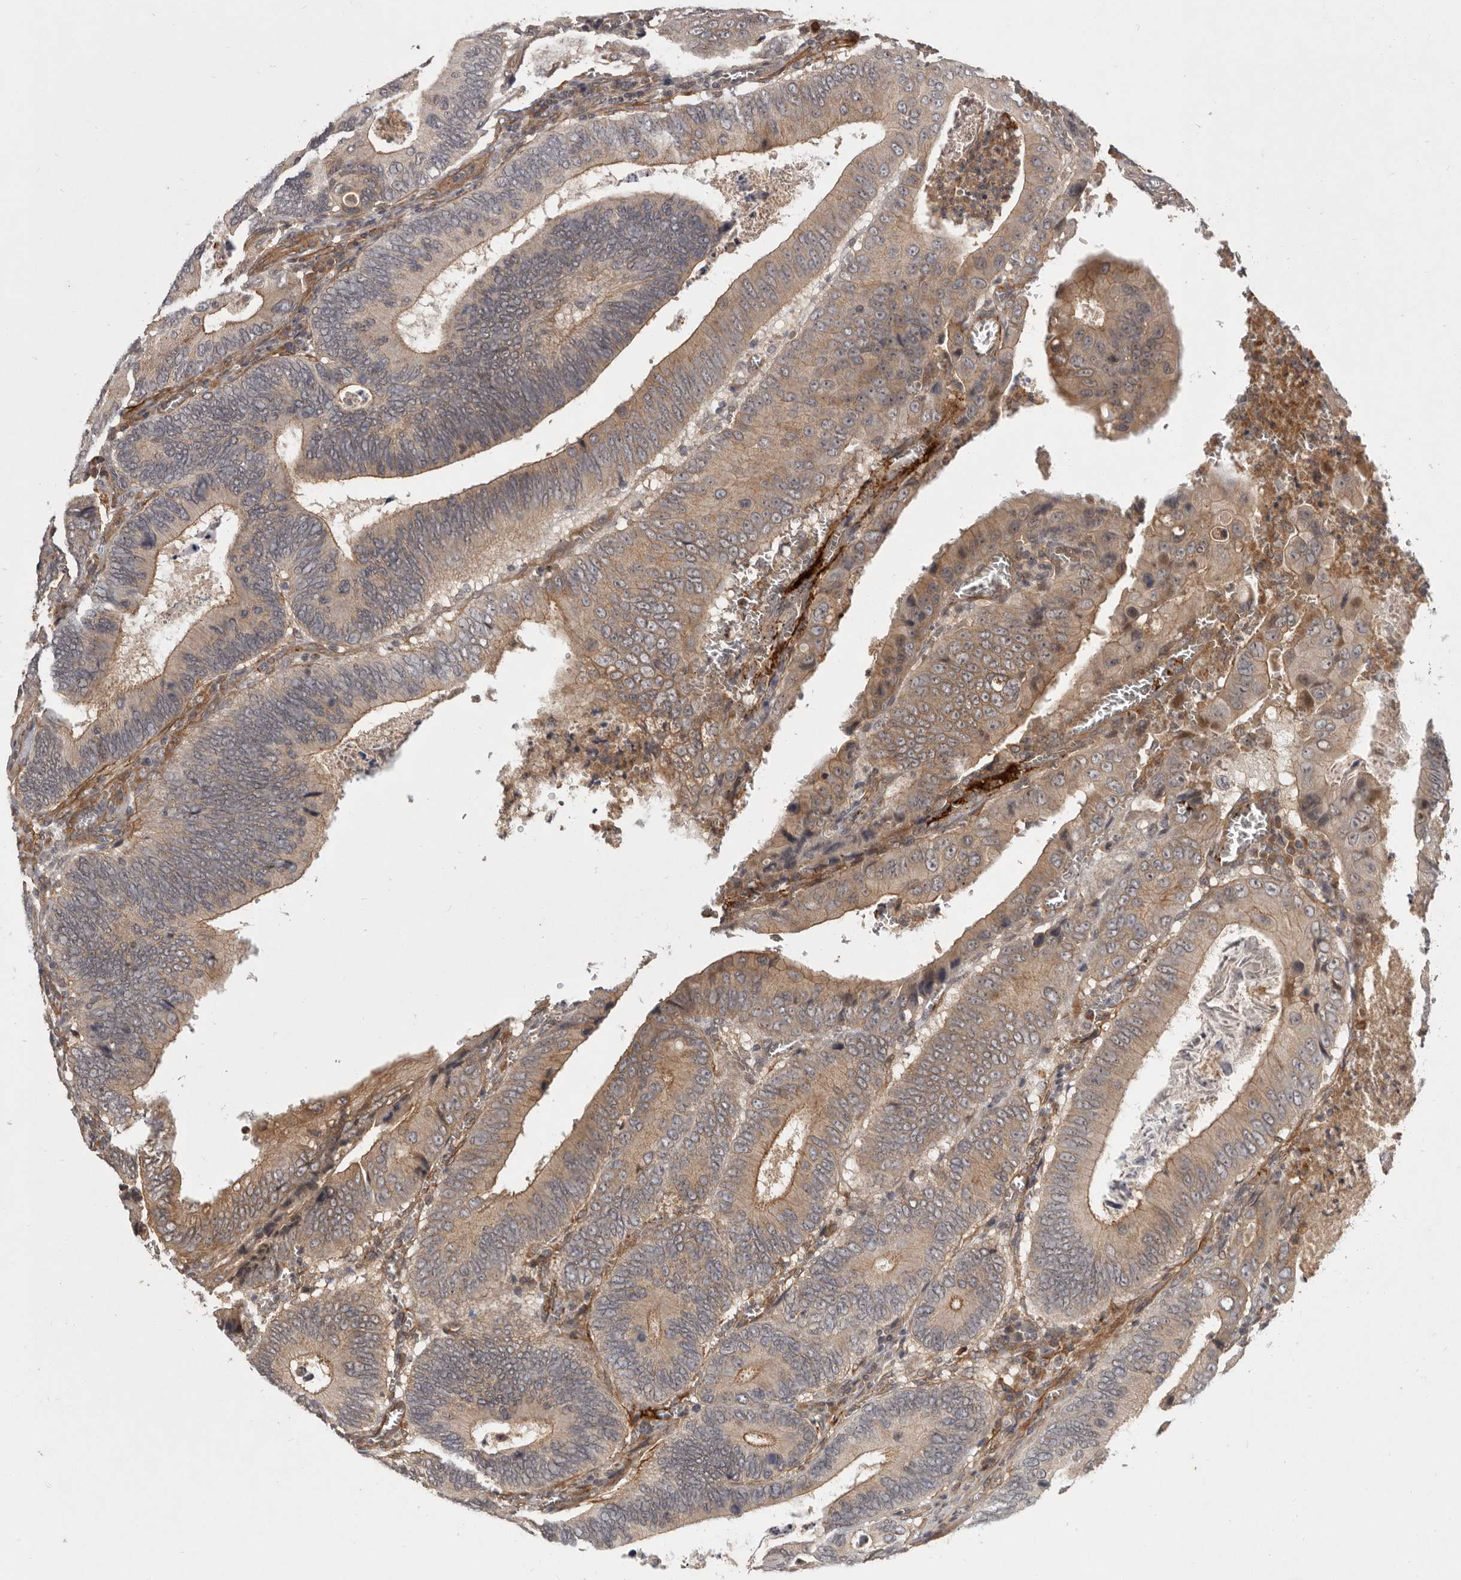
{"staining": {"intensity": "weak", "quantity": ">75%", "location": "cytoplasmic/membranous"}, "tissue": "colorectal cancer", "cell_type": "Tumor cells", "image_type": "cancer", "snomed": [{"axis": "morphology", "description": "Inflammation, NOS"}, {"axis": "morphology", "description": "Adenocarcinoma, NOS"}, {"axis": "topography", "description": "Colon"}], "caption": "About >75% of tumor cells in human colorectal cancer demonstrate weak cytoplasmic/membranous protein staining as visualized by brown immunohistochemical staining.", "gene": "DNAJC28", "patient": {"sex": "male", "age": 72}}